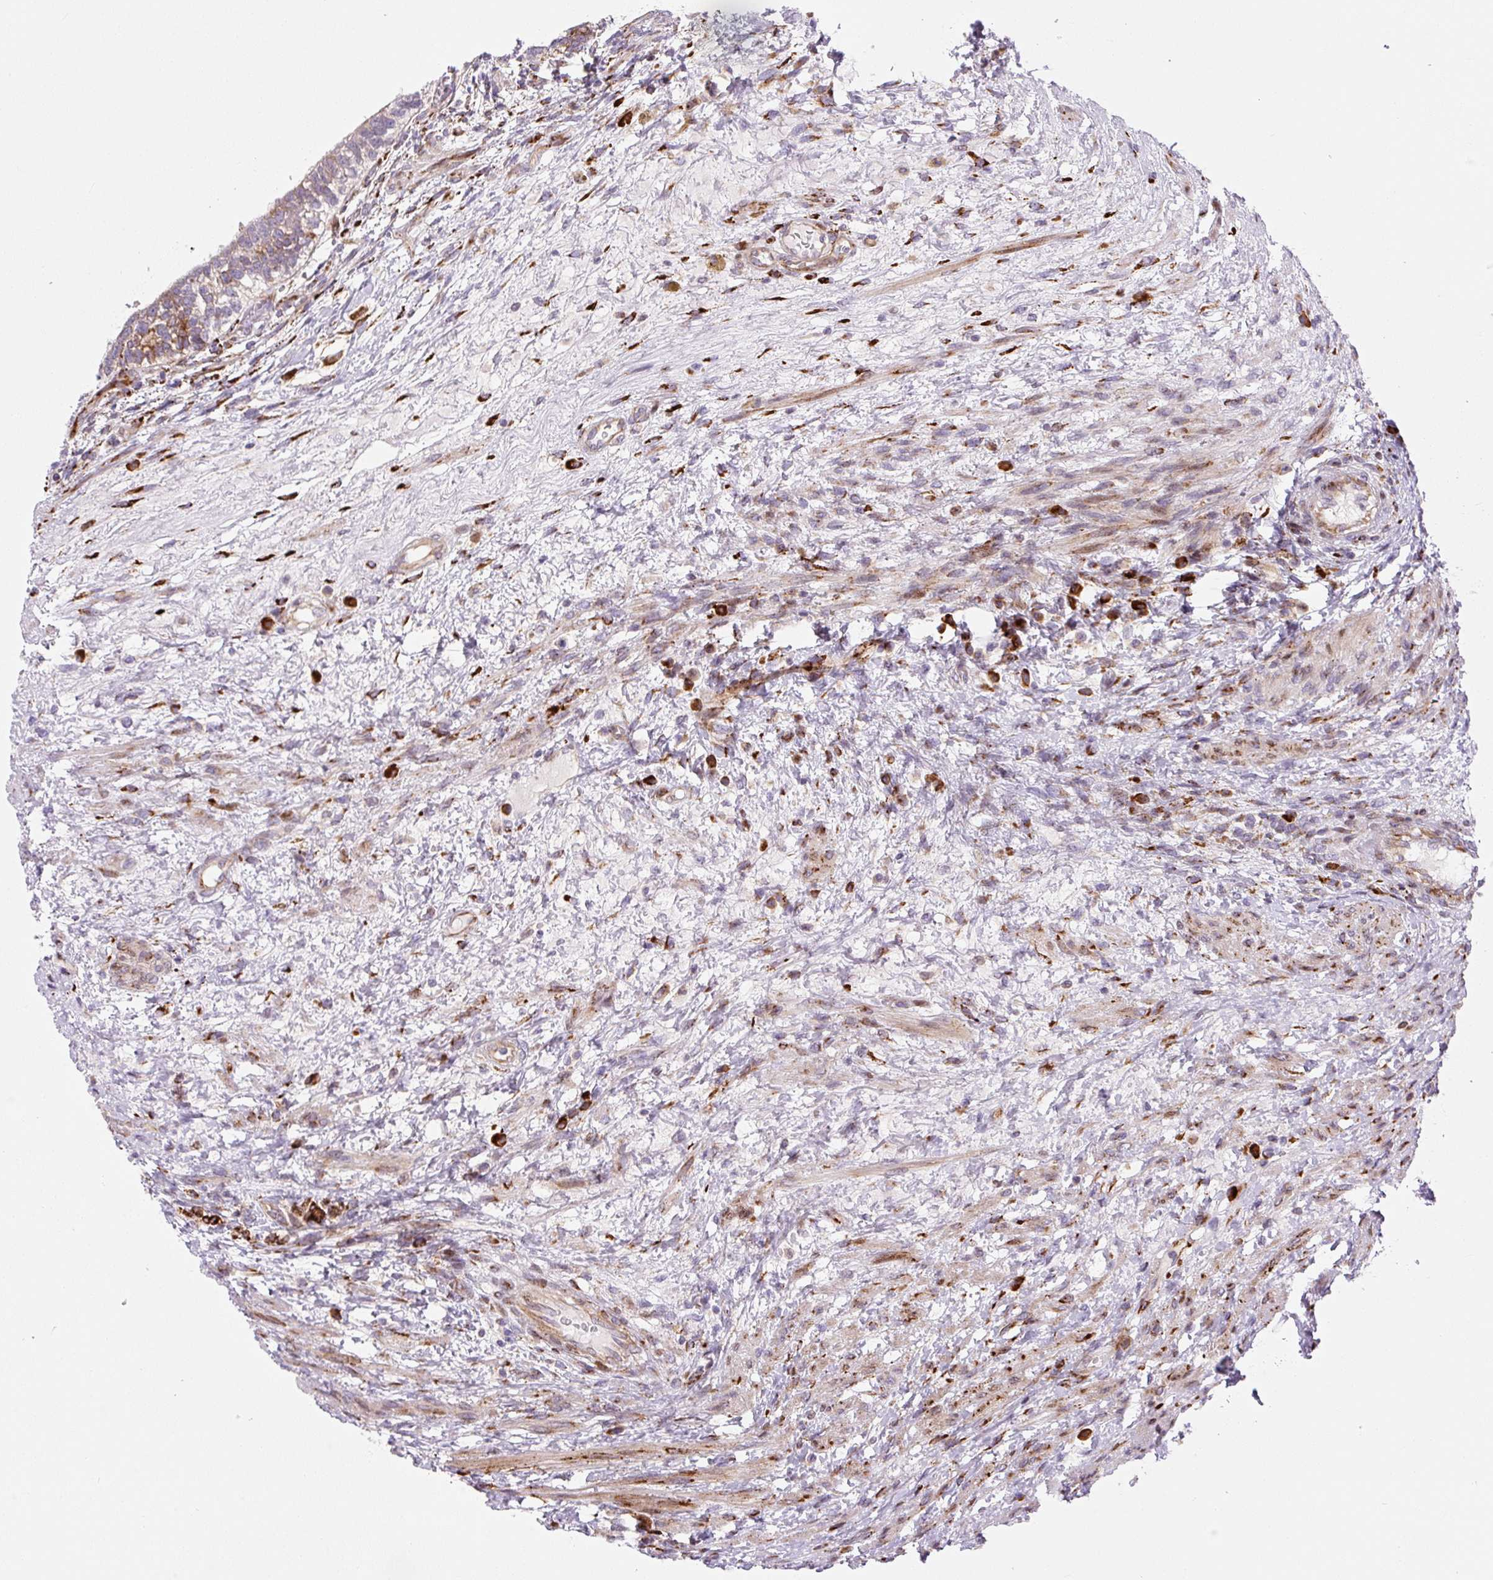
{"staining": {"intensity": "moderate", "quantity": "<25%", "location": "cytoplasmic/membranous"}, "tissue": "testis cancer", "cell_type": "Tumor cells", "image_type": "cancer", "snomed": [{"axis": "morphology", "description": "Carcinoma, Embryonal, NOS"}, {"axis": "topography", "description": "Testis"}], "caption": "A high-resolution photomicrograph shows immunohistochemistry (IHC) staining of embryonal carcinoma (testis), which shows moderate cytoplasmic/membranous staining in about <25% of tumor cells. The staining was performed using DAB (3,3'-diaminobenzidine) to visualize the protein expression in brown, while the nuclei were stained in blue with hematoxylin (Magnification: 20x).", "gene": "DISP3", "patient": {"sex": "male", "age": 26}}